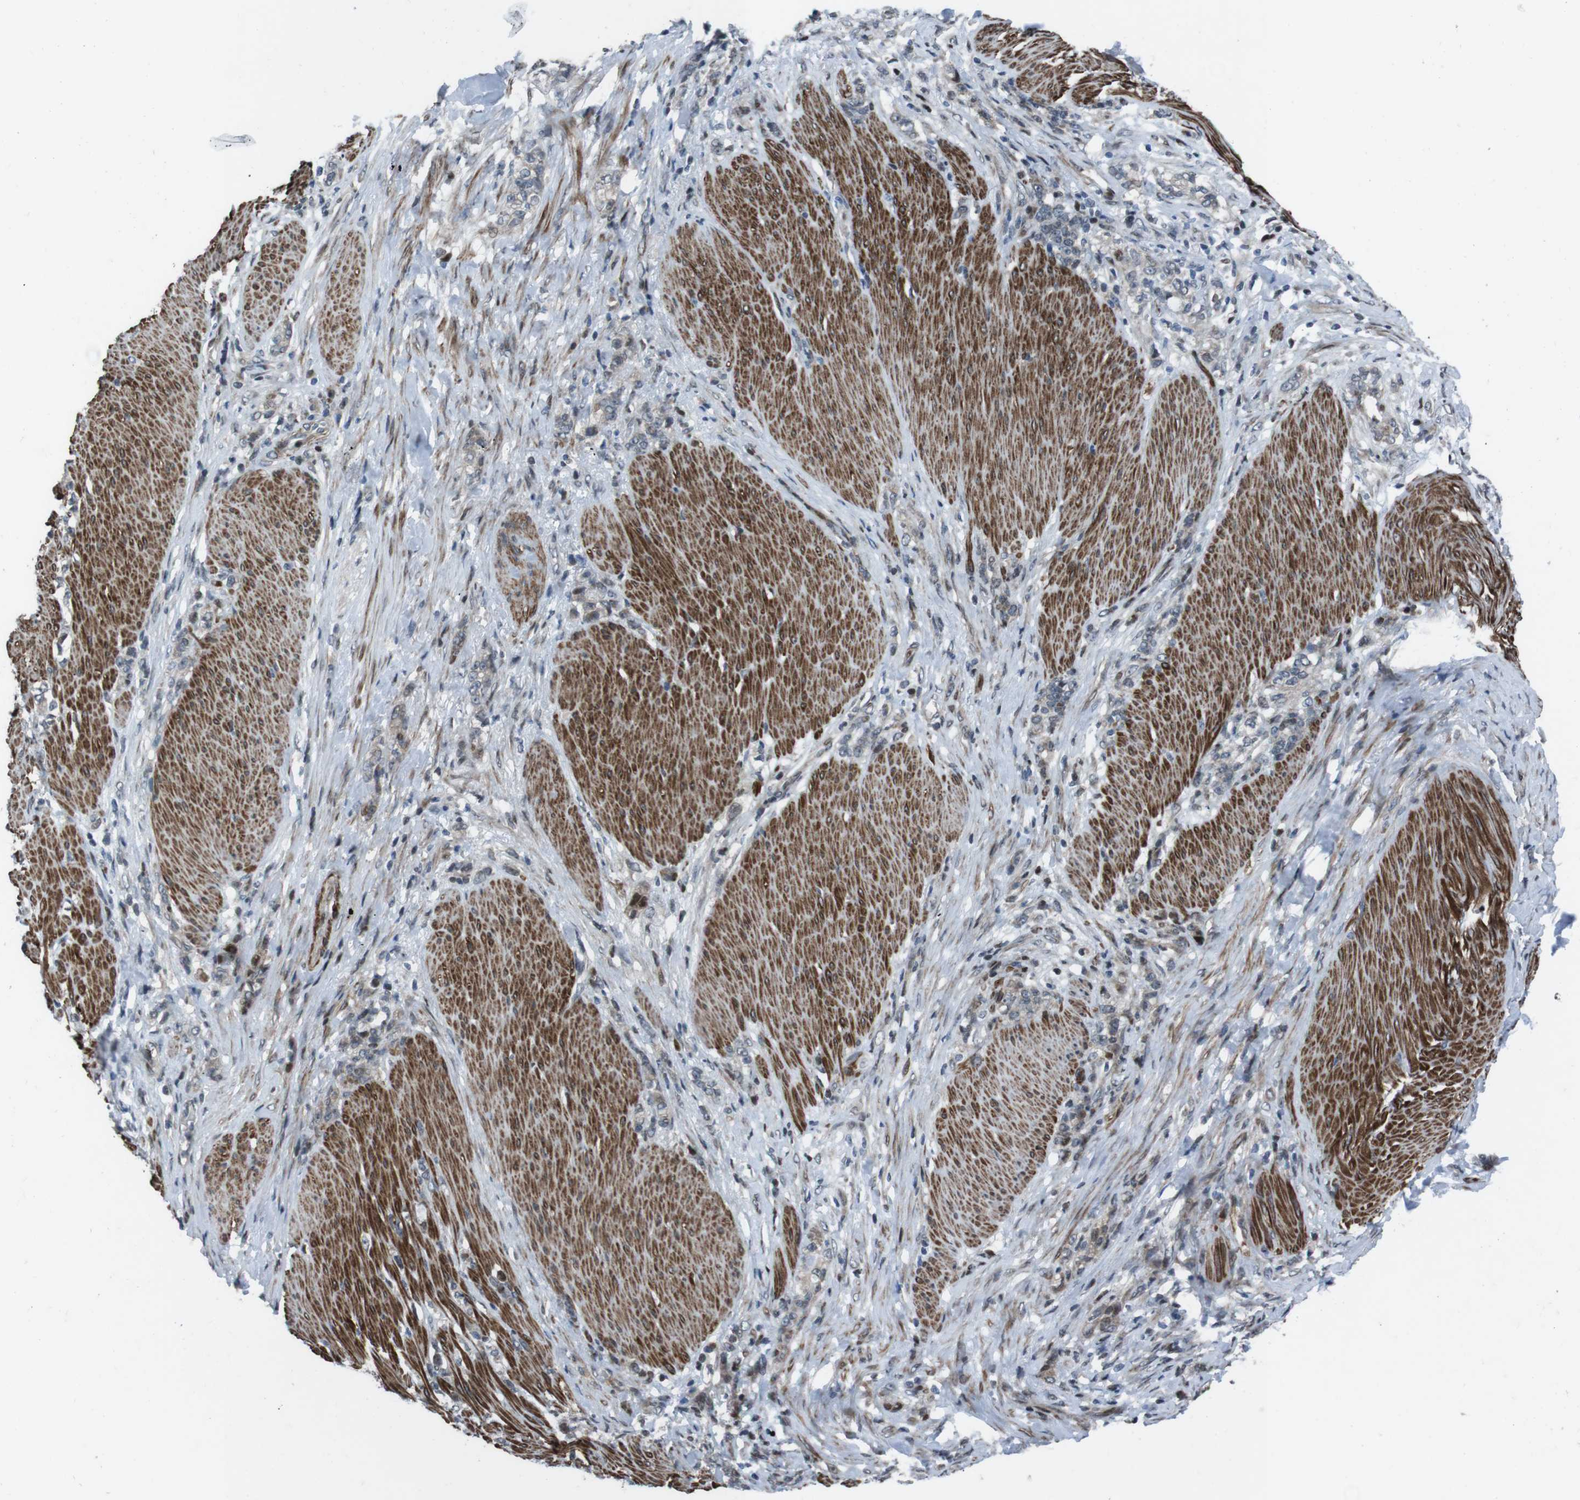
{"staining": {"intensity": "weak", "quantity": "25%-75%", "location": "cytoplasmic/membranous,nuclear"}, "tissue": "stomach cancer", "cell_type": "Tumor cells", "image_type": "cancer", "snomed": [{"axis": "morphology", "description": "Adenocarcinoma, NOS"}, {"axis": "topography", "description": "Stomach, lower"}], "caption": "Human stomach cancer stained with a brown dye demonstrates weak cytoplasmic/membranous and nuclear positive positivity in approximately 25%-75% of tumor cells.", "gene": "PBRM1", "patient": {"sex": "male", "age": 88}}